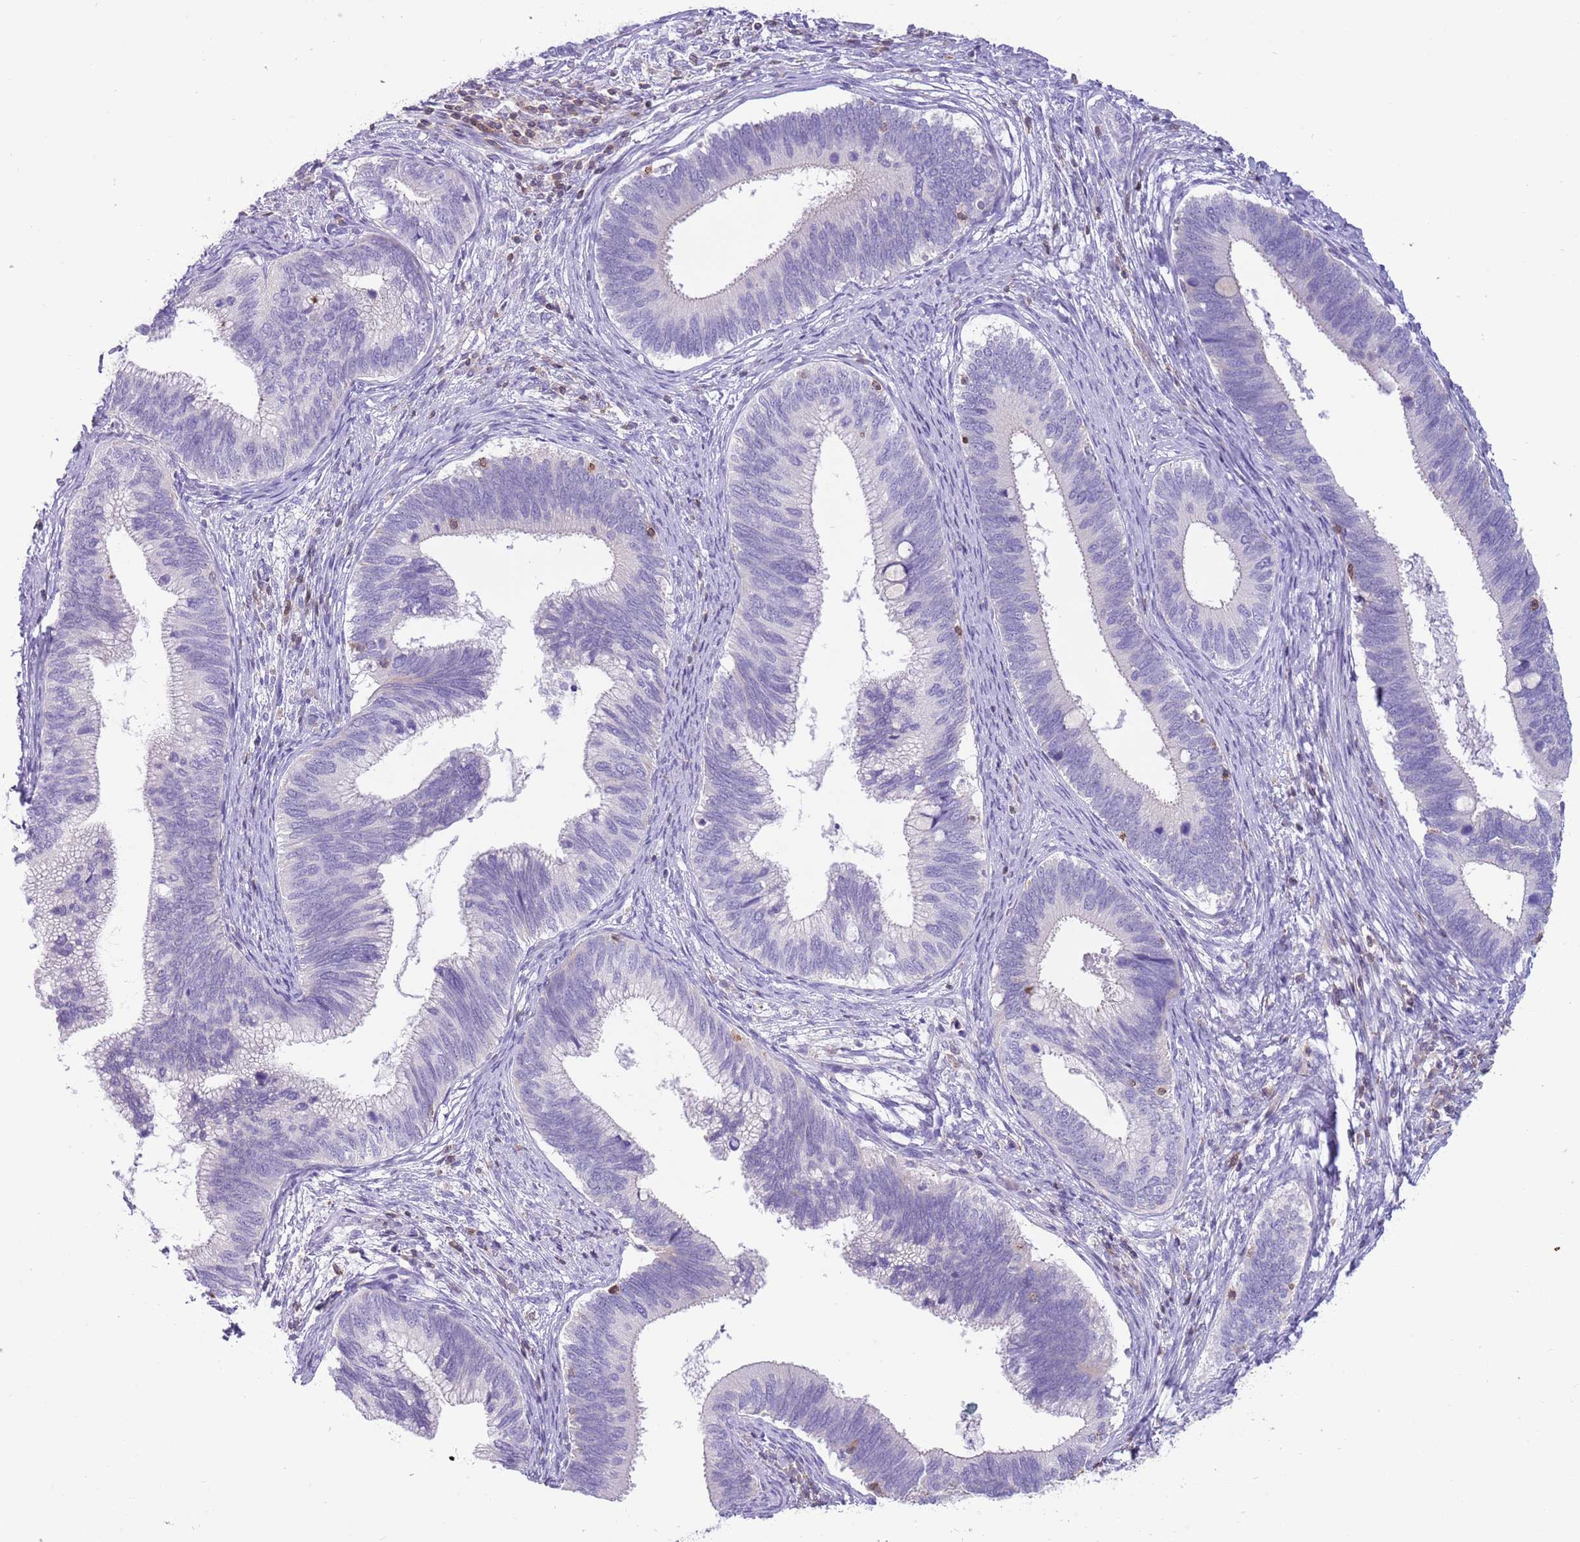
{"staining": {"intensity": "negative", "quantity": "none", "location": "none"}, "tissue": "cervical cancer", "cell_type": "Tumor cells", "image_type": "cancer", "snomed": [{"axis": "morphology", "description": "Adenocarcinoma, NOS"}, {"axis": "topography", "description": "Cervix"}], "caption": "Adenocarcinoma (cervical) was stained to show a protein in brown. There is no significant staining in tumor cells.", "gene": "OR4Q3", "patient": {"sex": "female", "age": 42}}